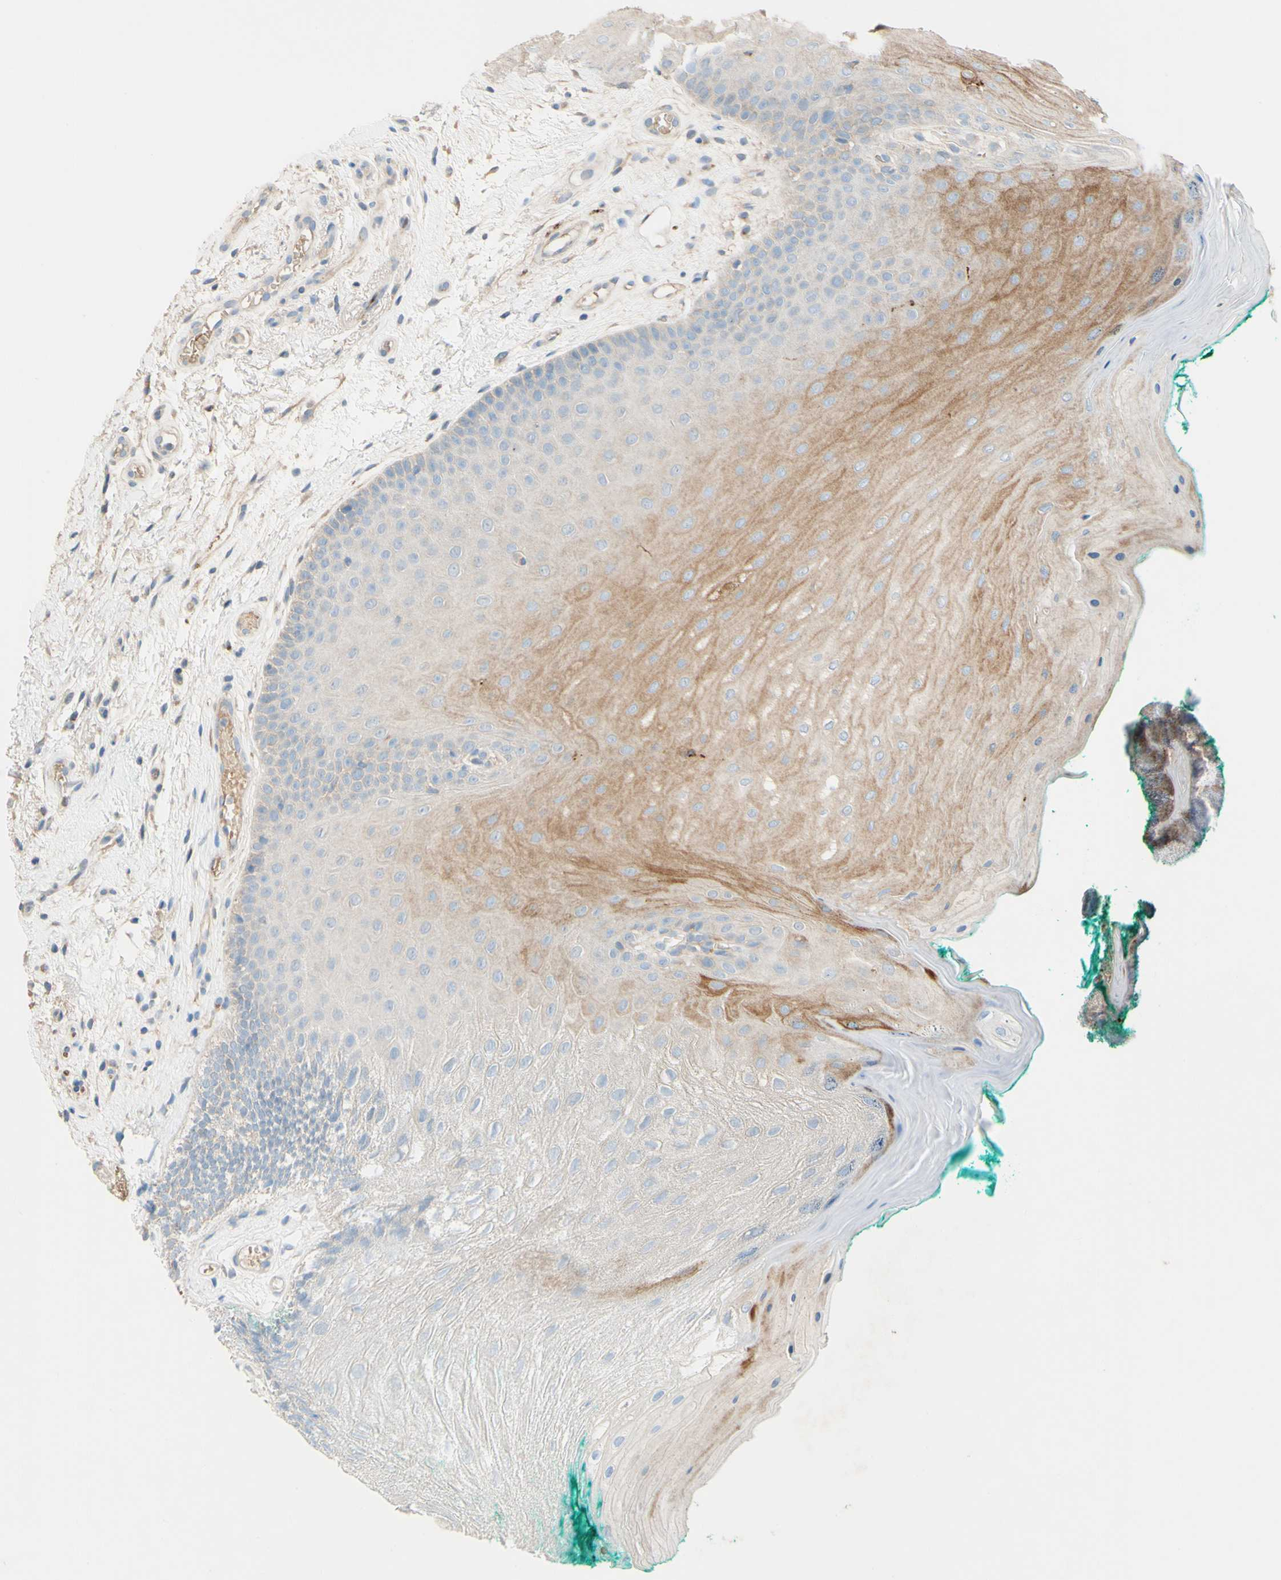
{"staining": {"intensity": "moderate", "quantity": "25%-75%", "location": "cytoplasmic/membranous"}, "tissue": "oral mucosa", "cell_type": "Squamous epithelial cells", "image_type": "normal", "snomed": [{"axis": "morphology", "description": "Normal tissue, NOS"}, {"axis": "topography", "description": "Skeletal muscle"}, {"axis": "topography", "description": "Oral tissue"}], "caption": "Protein expression by immunohistochemistry reveals moderate cytoplasmic/membranous staining in about 25%-75% of squamous epithelial cells in benign oral mucosa.", "gene": "DKK3", "patient": {"sex": "male", "age": 58}}